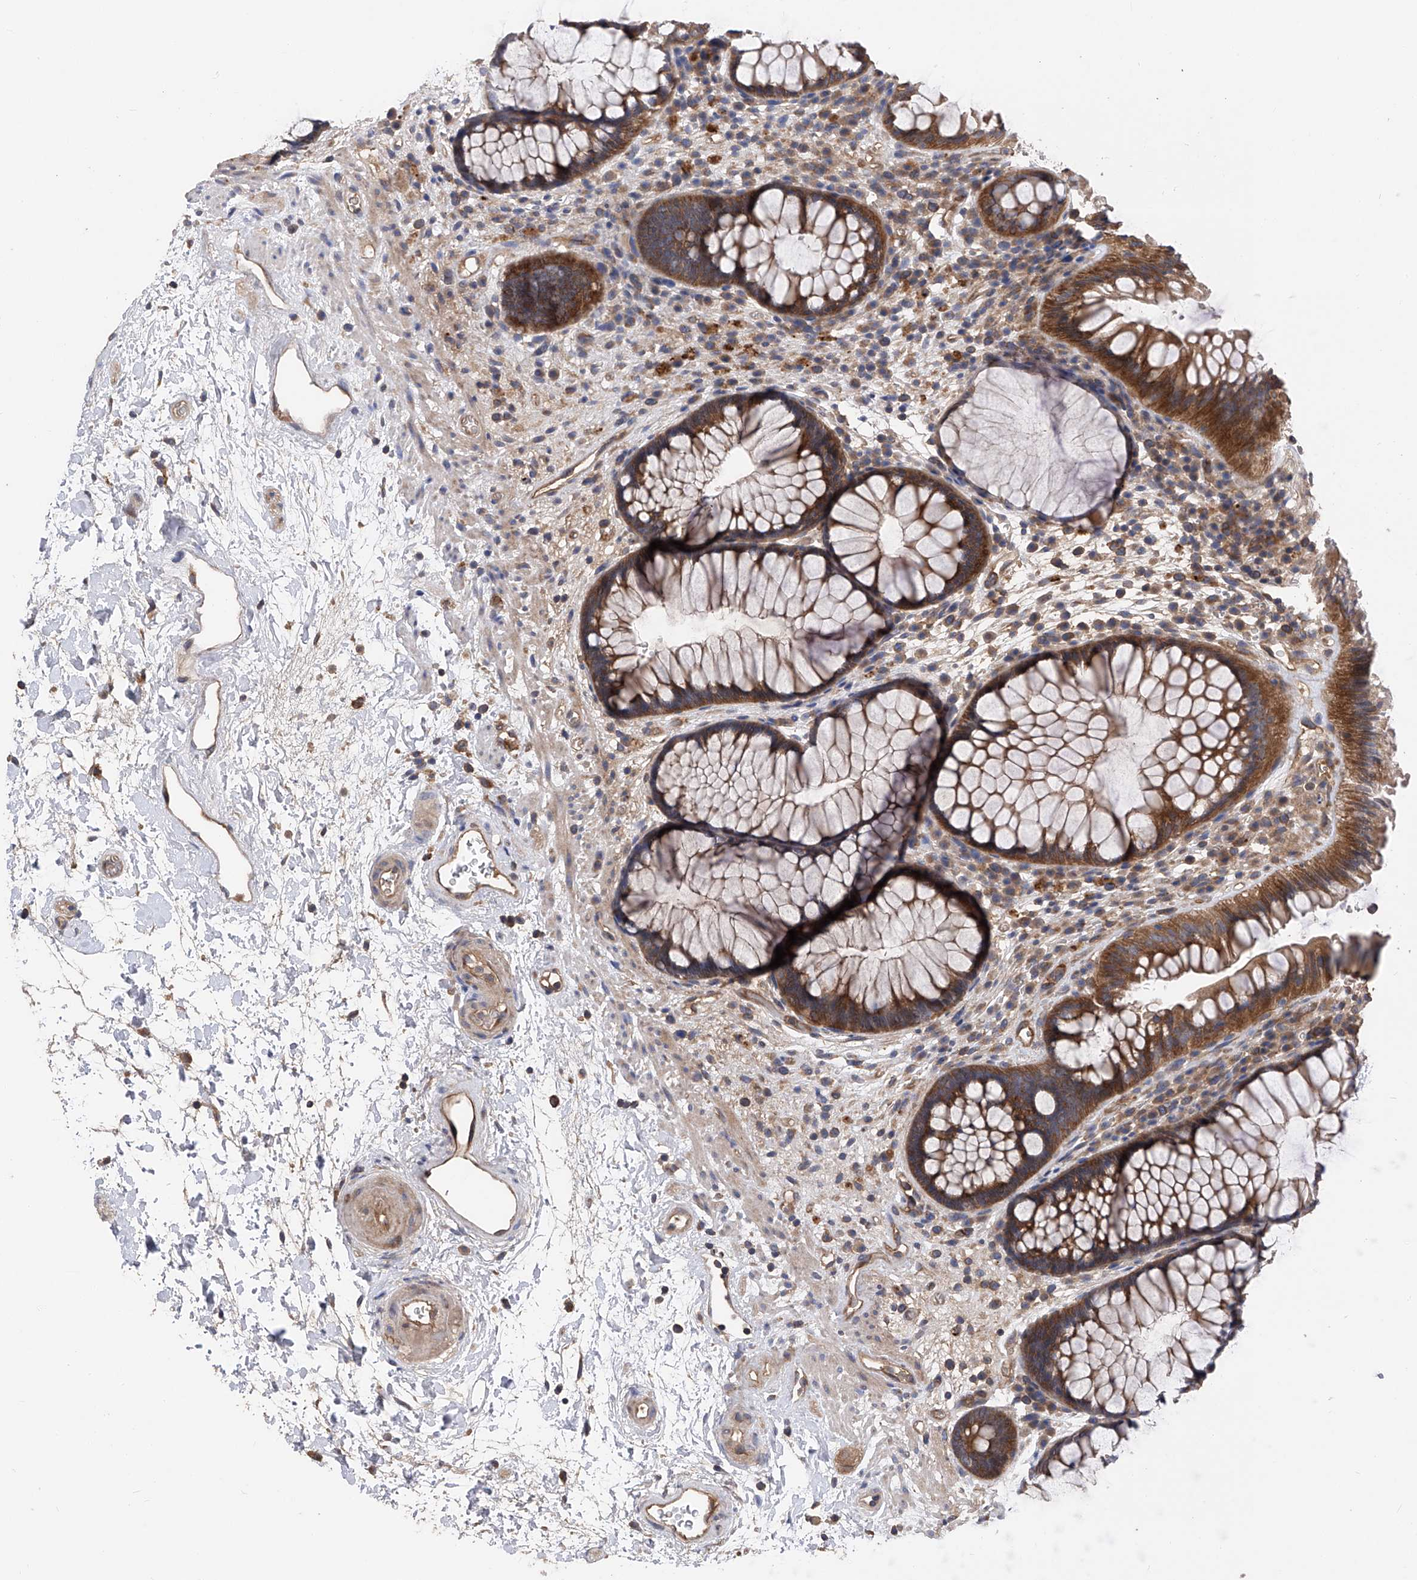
{"staining": {"intensity": "strong", "quantity": ">75%", "location": "cytoplasmic/membranous"}, "tissue": "rectum", "cell_type": "Glandular cells", "image_type": "normal", "snomed": [{"axis": "morphology", "description": "Normal tissue, NOS"}, {"axis": "topography", "description": "Rectum"}], "caption": "Unremarkable rectum was stained to show a protein in brown. There is high levels of strong cytoplasmic/membranous expression in about >75% of glandular cells. The staining was performed using DAB, with brown indicating positive protein expression. Nuclei are stained blue with hematoxylin.", "gene": "PTK2", "patient": {"sex": "male", "age": 51}}